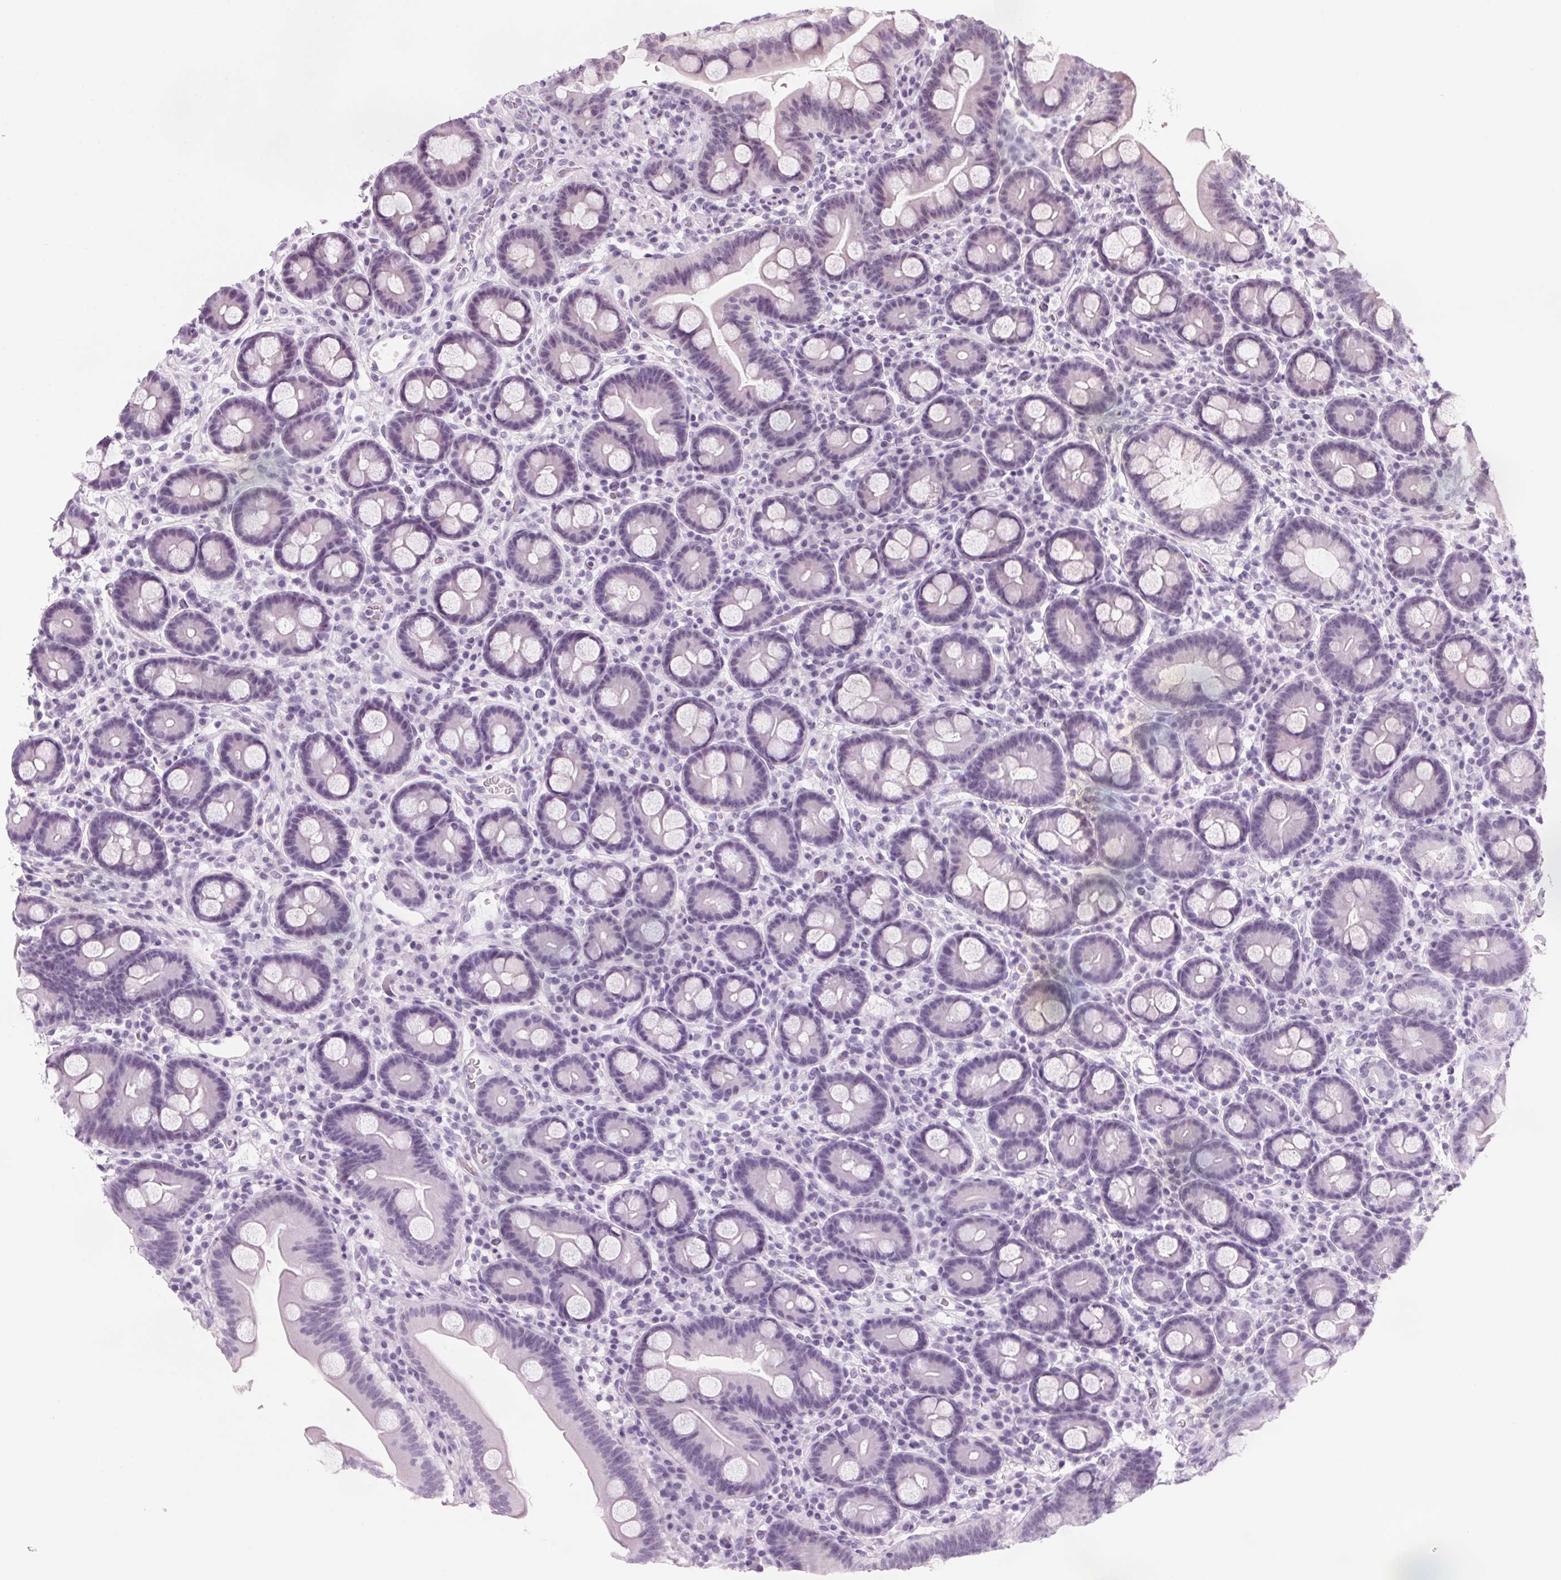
{"staining": {"intensity": "weak", "quantity": "25%-75%", "location": "cytoplasmic/membranous,nuclear"}, "tissue": "duodenum", "cell_type": "Glandular cells", "image_type": "normal", "snomed": [{"axis": "morphology", "description": "Normal tissue, NOS"}, {"axis": "topography", "description": "Pancreas"}, {"axis": "topography", "description": "Duodenum"}], "caption": "Protein analysis of benign duodenum shows weak cytoplasmic/membranous,nuclear expression in approximately 25%-75% of glandular cells. Using DAB (3,3'-diaminobenzidine) (brown) and hematoxylin (blue) stains, captured at high magnification using brightfield microscopy.", "gene": "DNTTIP2", "patient": {"sex": "male", "age": 59}}